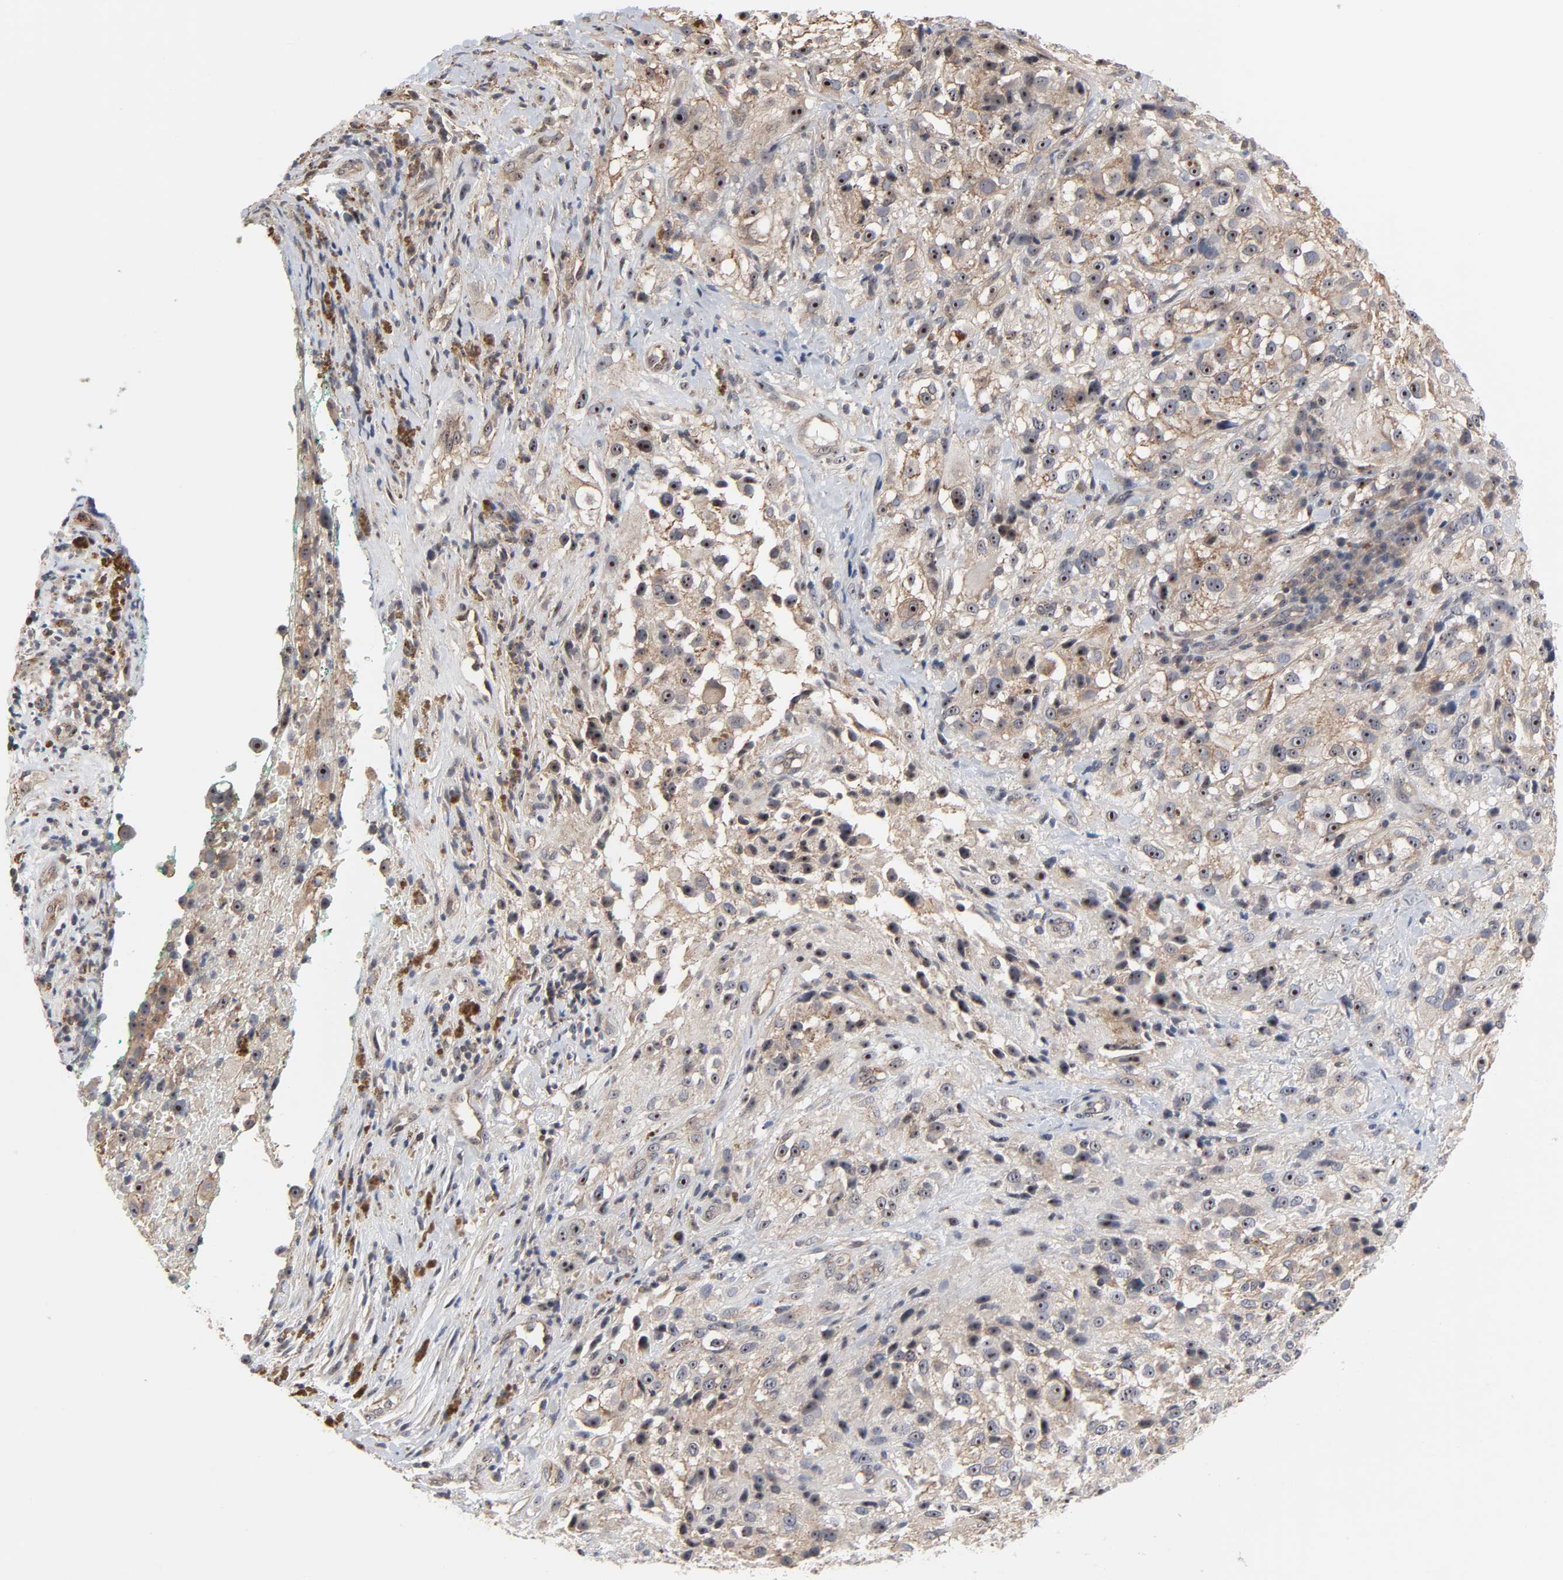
{"staining": {"intensity": "weak", "quantity": ">75%", "location": "cytoplasmic/membranous,nuclear"}, "tissue": "melanoma", "cell_type": "Tumor cells", "image_type": "cancer", "snomed": [{"axis": "morphology", "description": "Necrosis, NOS"}, {"axis": "morphology", "description": "Malignant melanoma, NOS"}, {"axis": "topography", "description": "Skin"}], "caption": "Protein expression analysis of malignant melanoma reveals weak cytoplasmic/membranous and nuclear staining in about >75% of tumor cells.", "gene": "DDX10", "patient": {"sex": "female", "age": 87}}